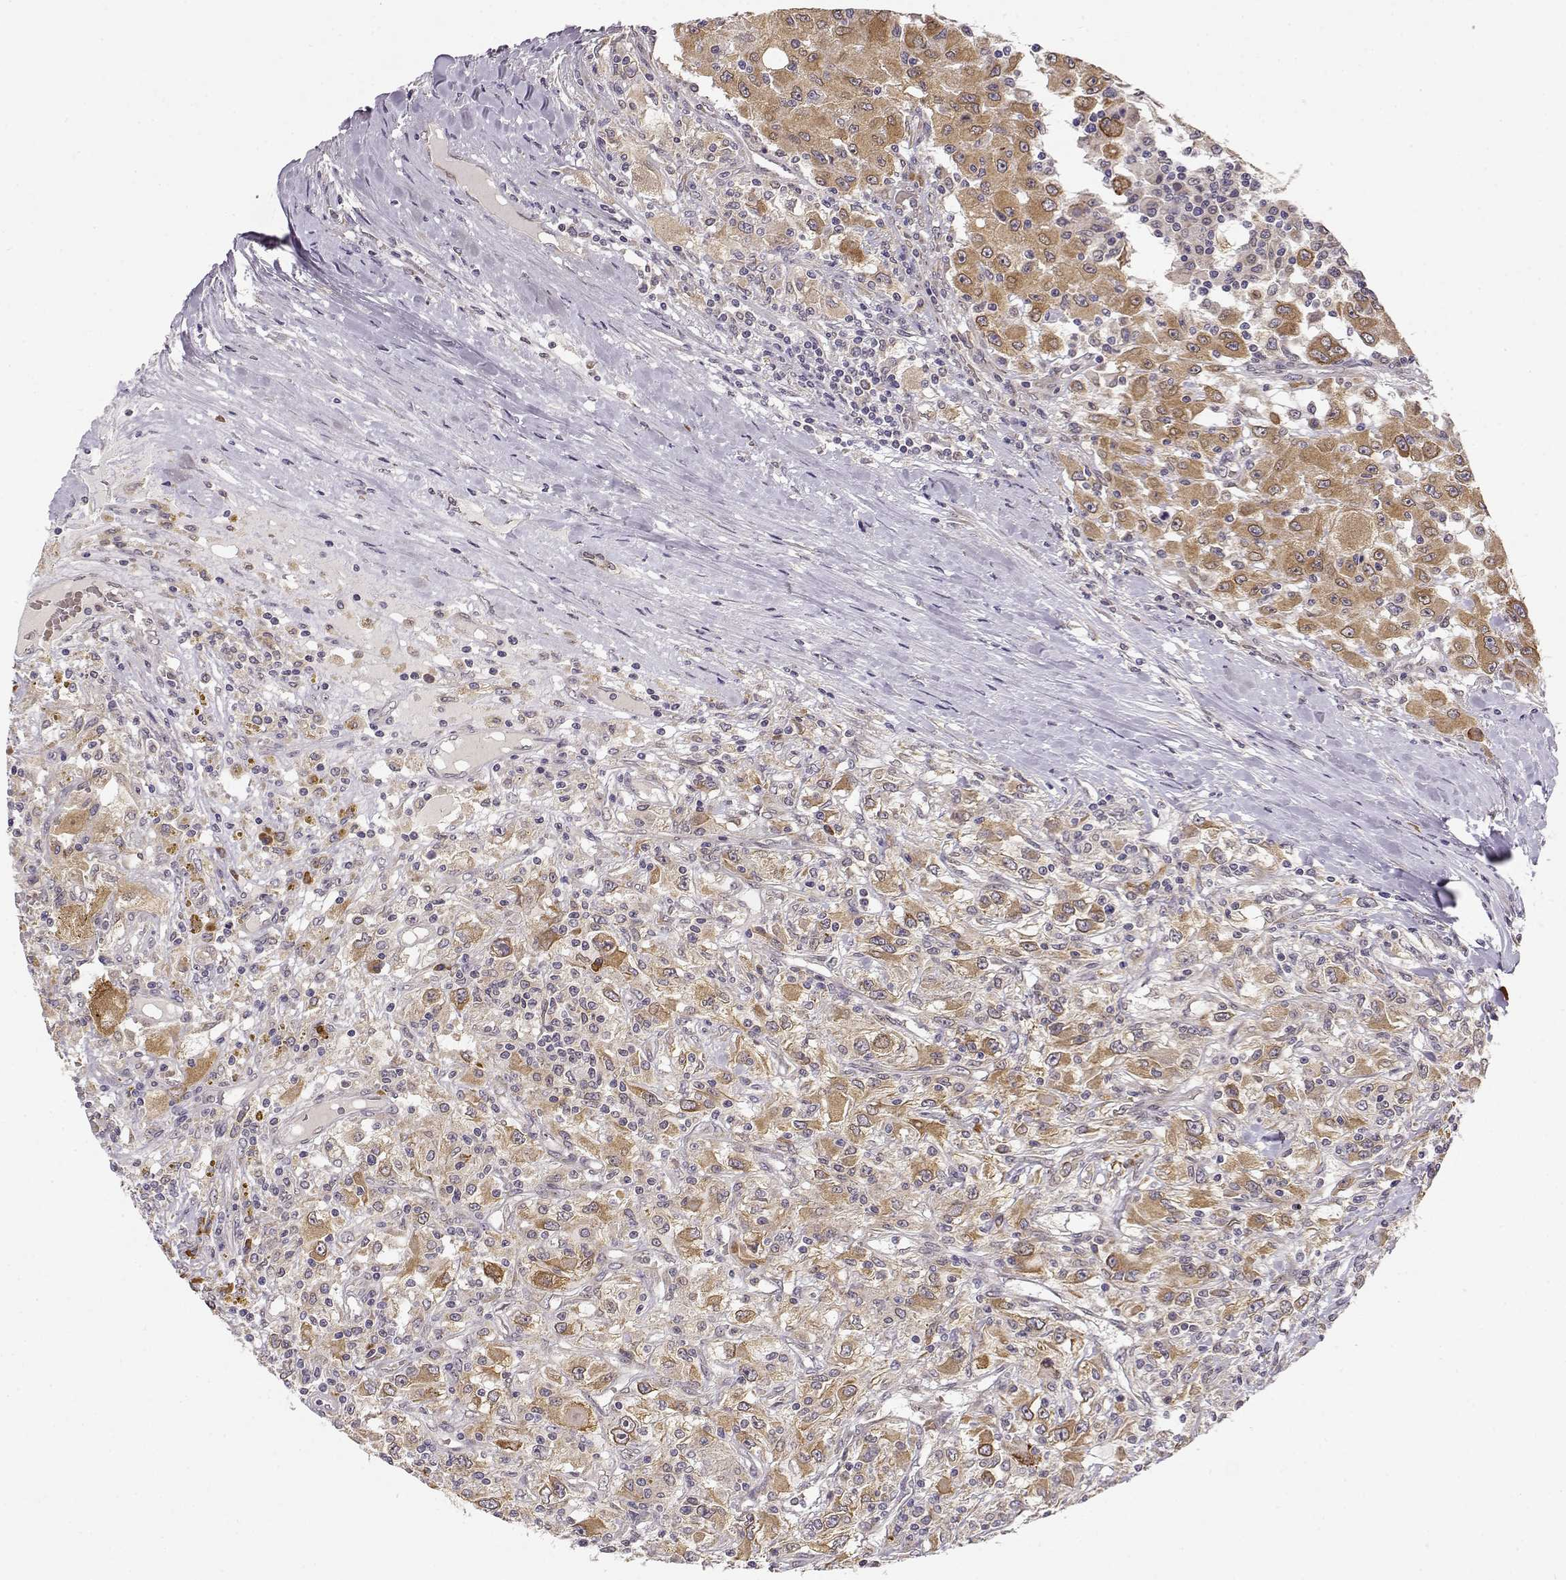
{"staining": {"intensity": "weak", "quantity": ">75%", "location": "cytoplasmic/membranous"}, "tissue": "renal cancer", "cell_type": "Tumor cells", "image_type": "cancer", "snomed": [{"axis": "morphology", "description": "Adenocarcinoma, NOS"}, {"axis": "topography", "description": "Kidney"}], "caption": "The immunohistochemical stain shows weak cytoplasmic/membranous staining in tumor cells of renal cancer (adenocarcinoma) tissue. The staining is performed using DAB (3,3'-diaminobenzidine) brown chromogen to label protein expression. The nuclei are counter-stained blue using hematoxylin.", "gene": "ERGIC2", "patient": {"sex": "female", "age": 67}}